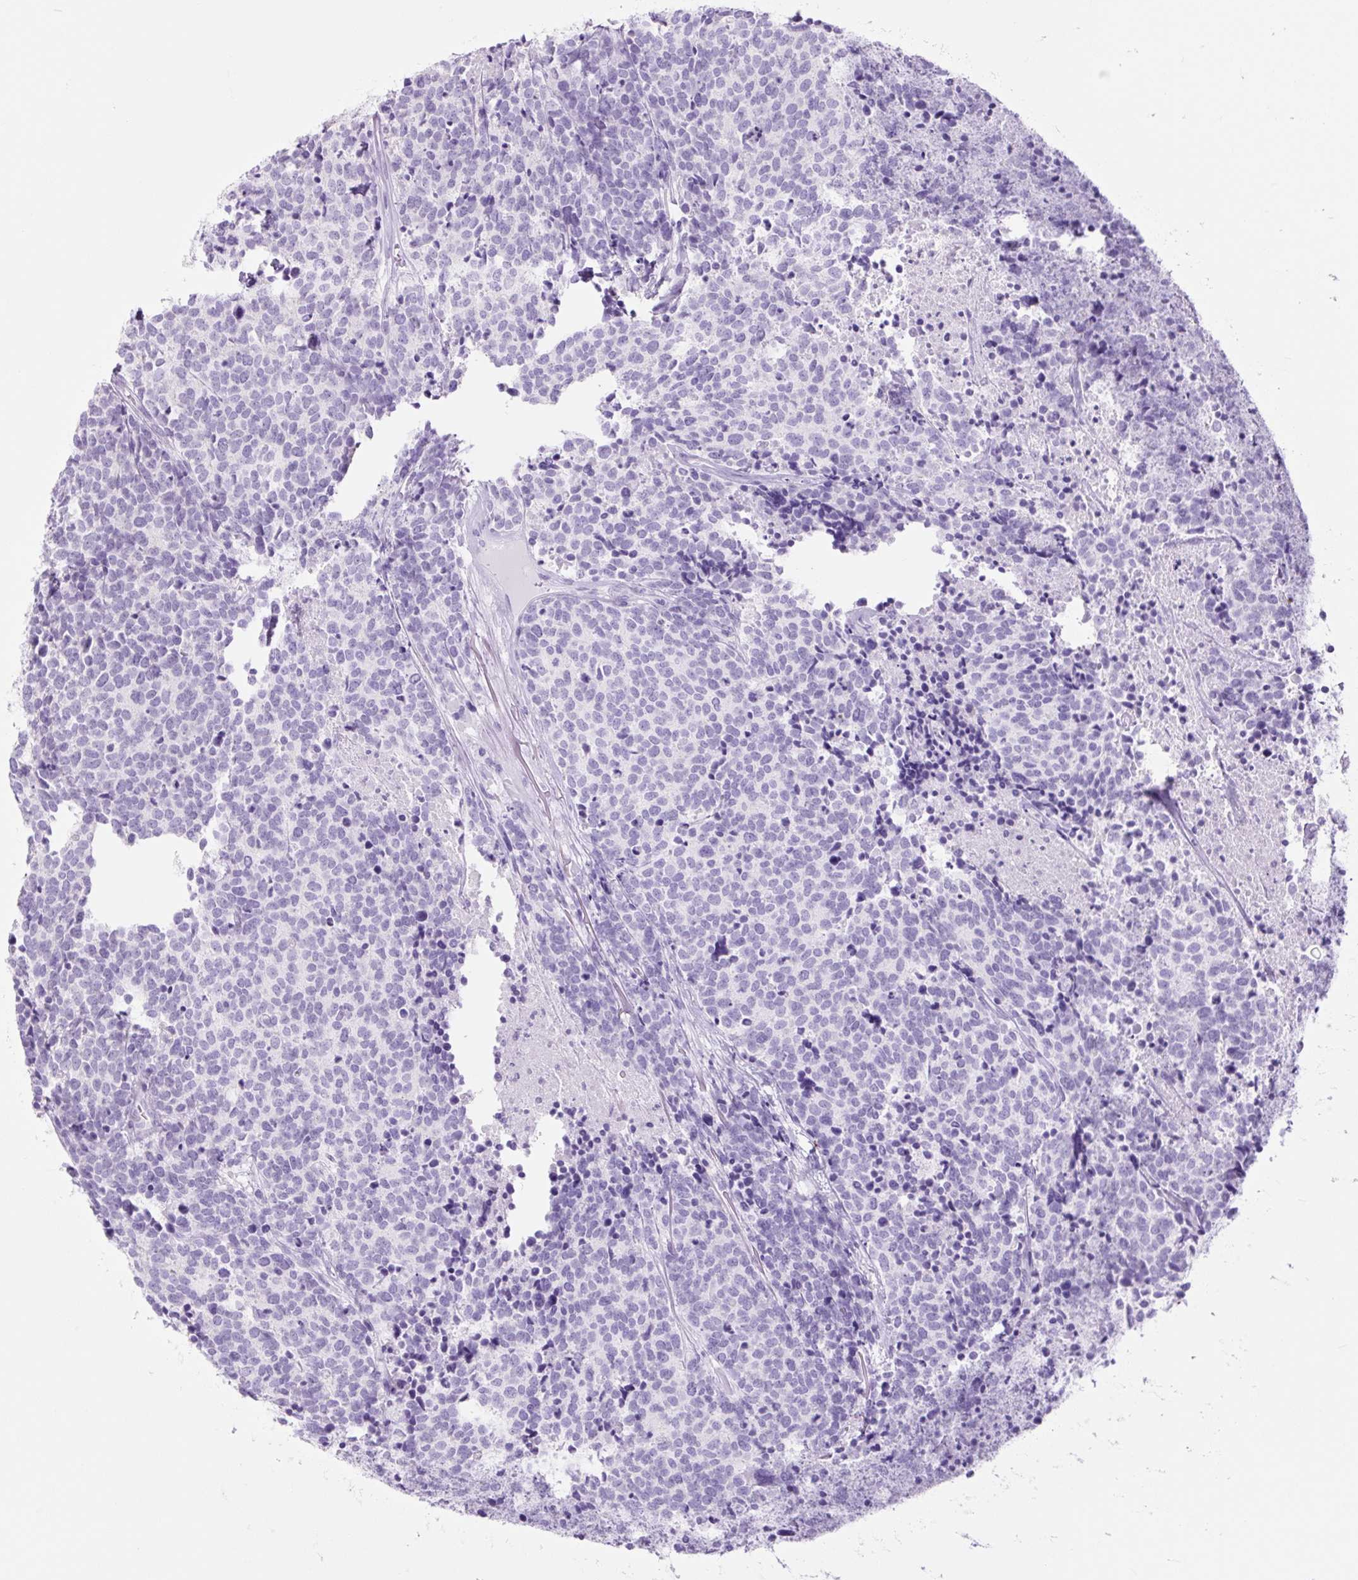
{"staining": {"intensity": "negative", "quantity": "none", "location": "none"}, "tissue": "carcinoid", "cell_type": "Tumor cells", "image_type": "cancer", "snomed": [{"axis": "morphology", "description": "Carcinoid, malignant, NOS"}, {"axis": "topography", "description": "Skin"}], "caption": "There is no significant staining in tumor cells of carcinoid (malignant).", "gene": "TFF2", "patient": {"sex": "female", "age": 79}}